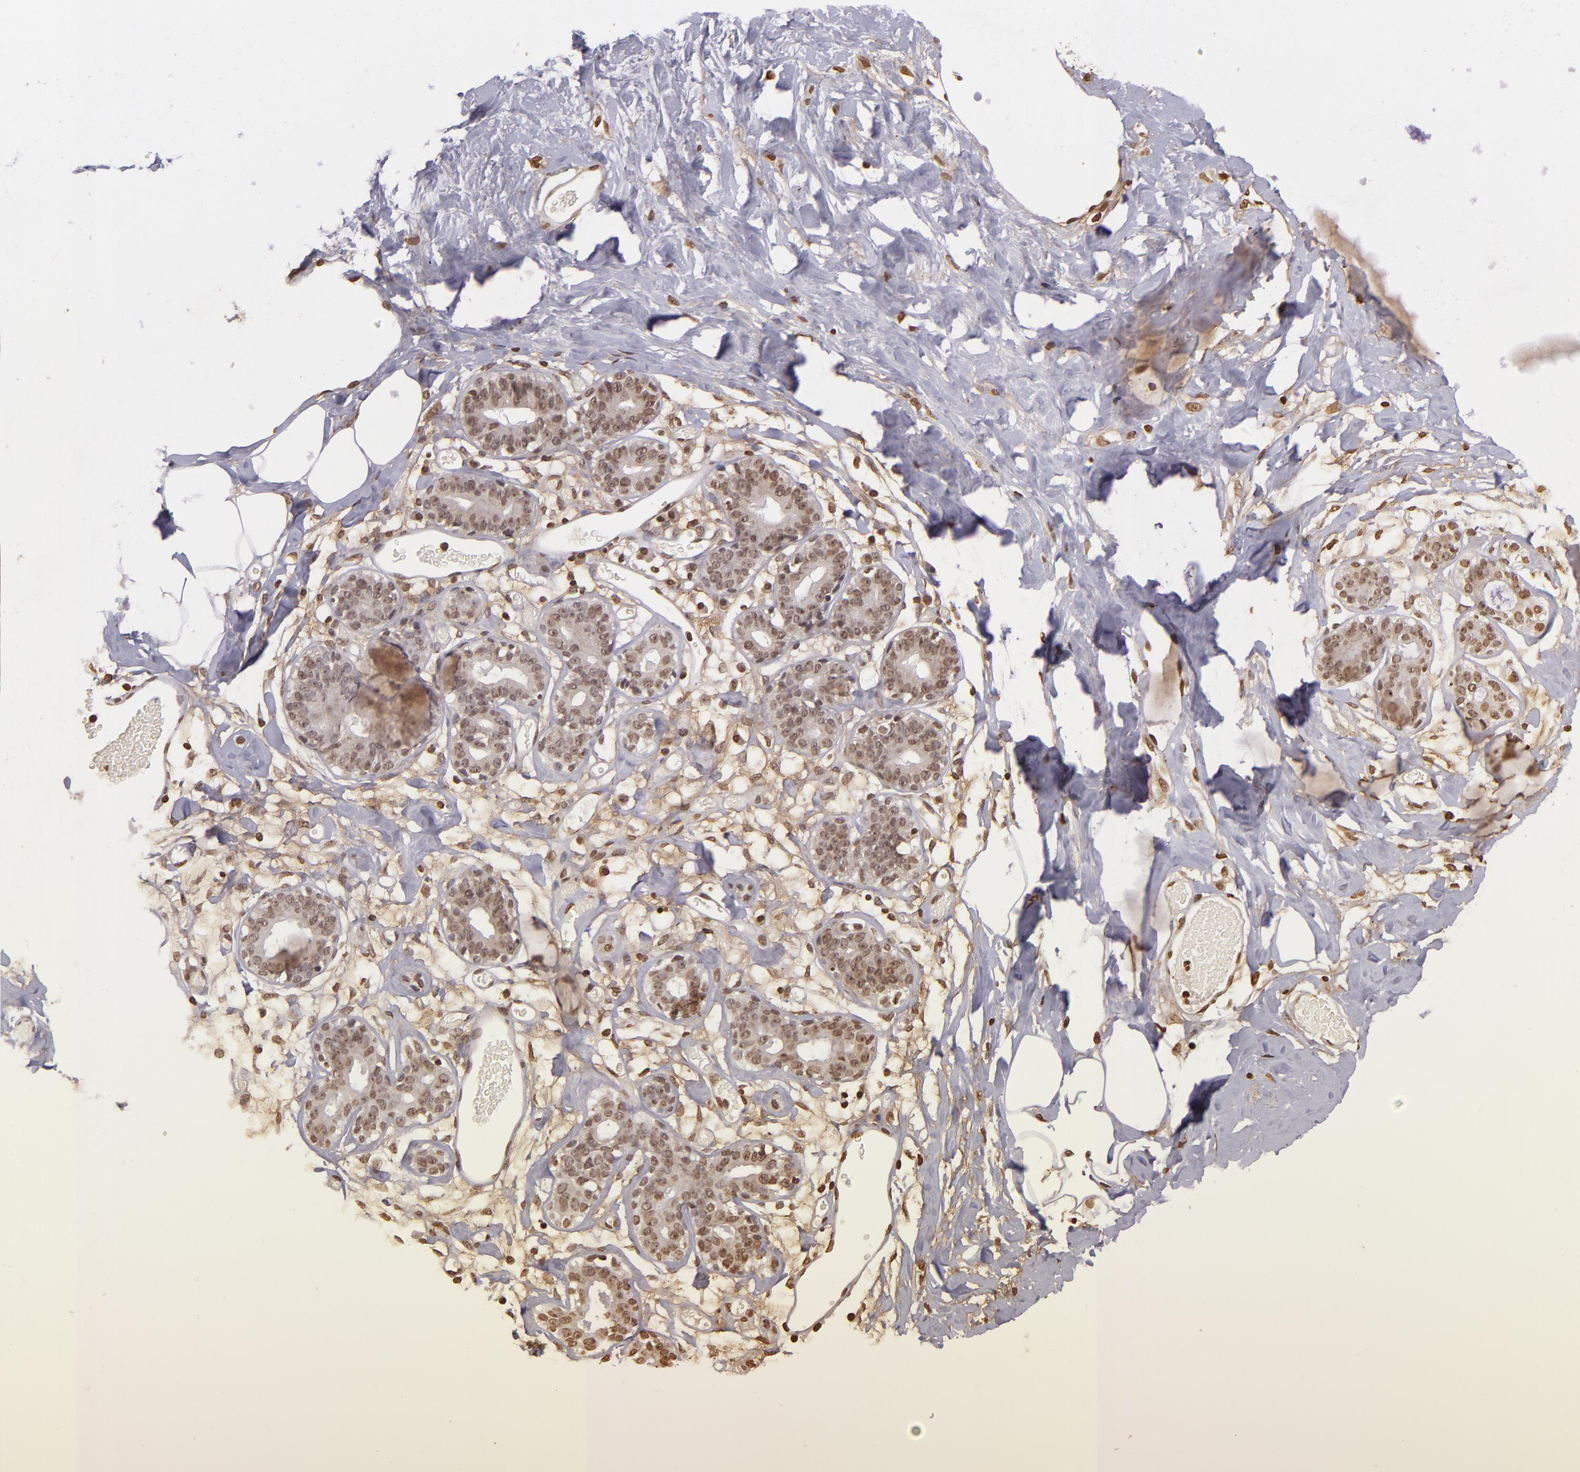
{"staining": {"intensity": "moderate", "quantity": ">75%", "location": "nuclear"}, "tissue": "breast", "cell_type": "Adipocytes", "image_type": "normal", "snomed": [{"axis": "morphology", "description": "Normal tissue, NOS"}, {"axis": "topography", "description": "Breast"}], "caption": "Brown immunohistochemical staining in unremarkable breast reveals moderate nuclear expression in about >75% of adipocytes. (DAB IHC, brown staining for protein, blue staining for nuclei).", "gene": "THRB", "patient": {"sex": "female", "age": 23}}